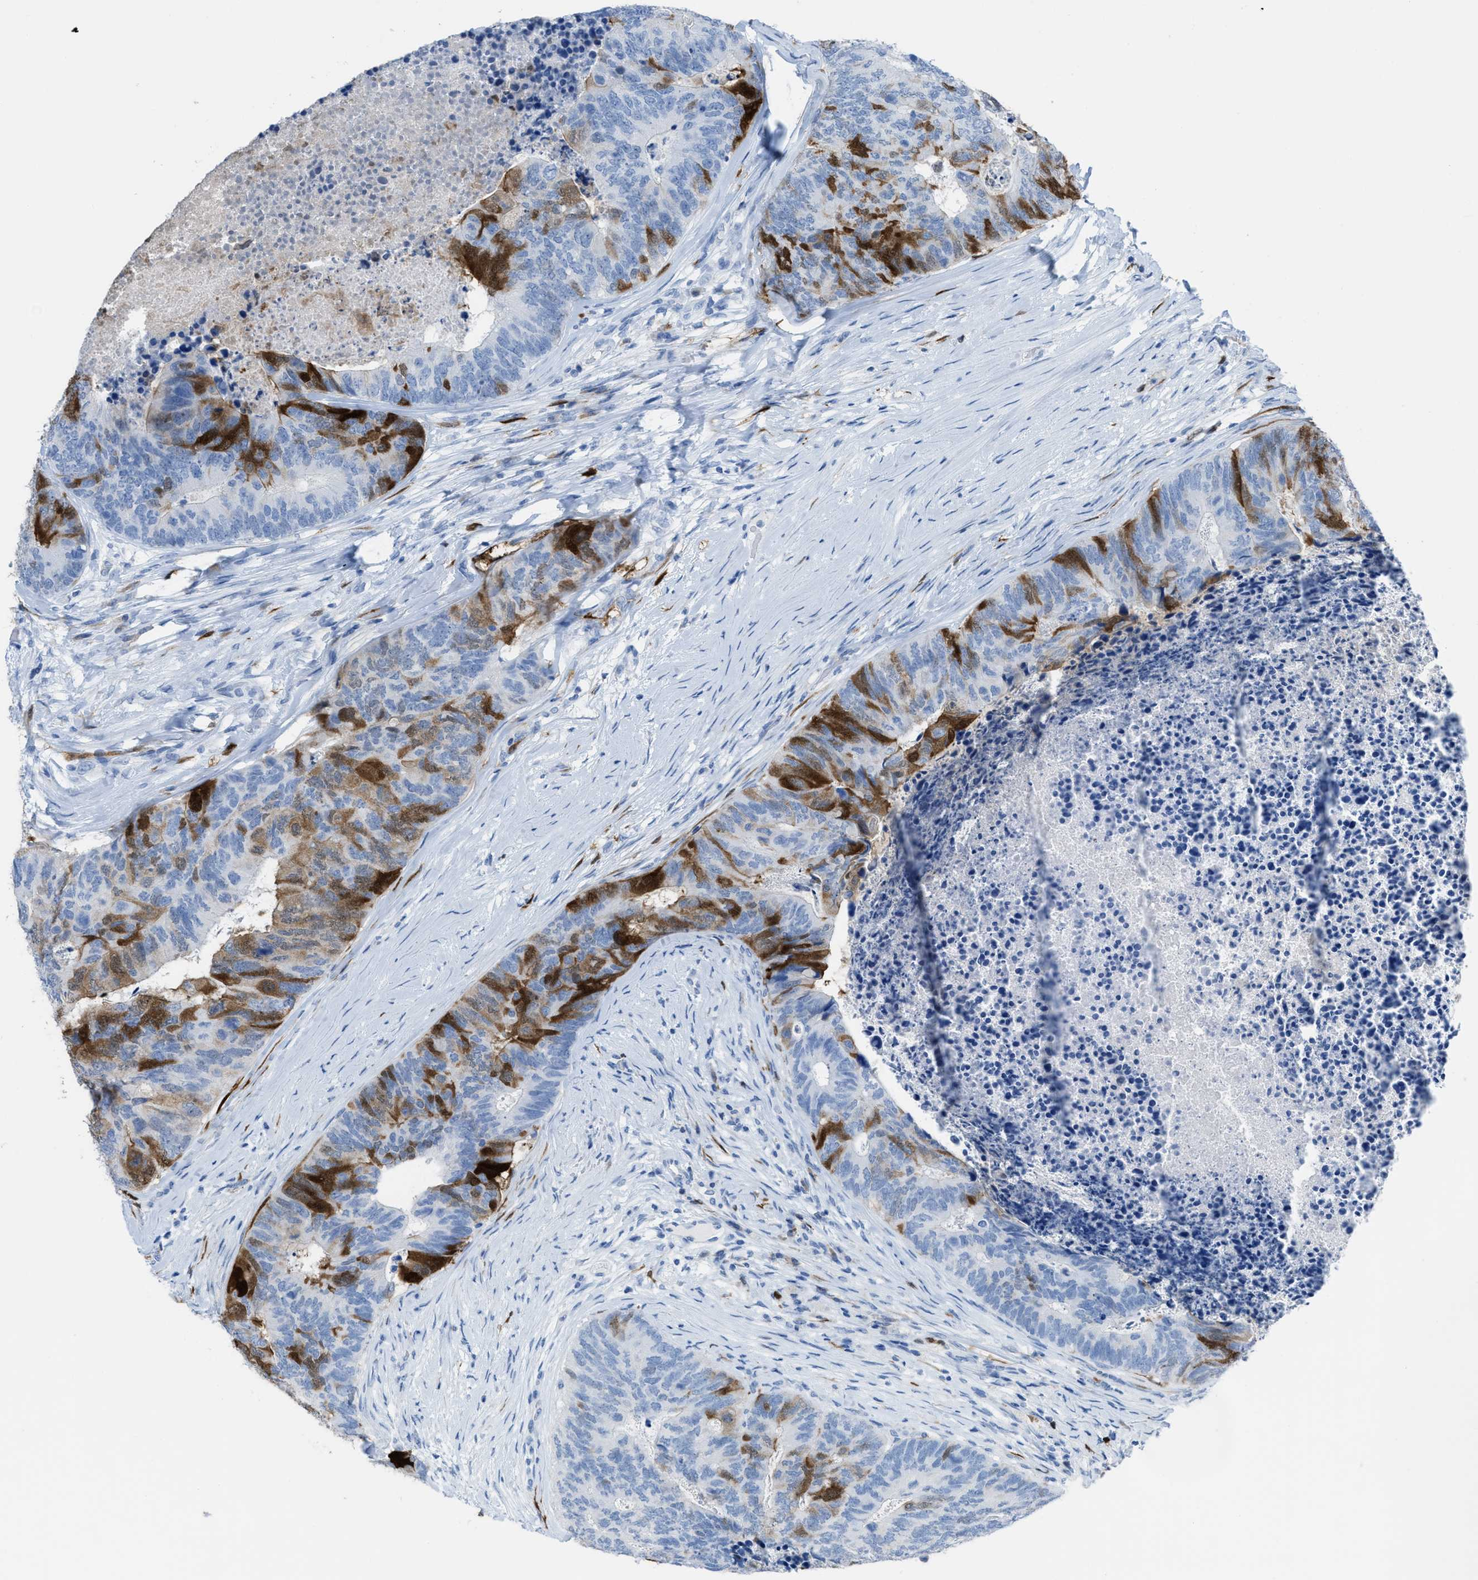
{"staining": {"intensity": "moderate", "quantity": "25%-75%", "location": "cytoplasmic/membranous,nuclear"}, "tissue": "colorectal cancer", "cell_type": "Tumor cells", "image_type": "cancer", "snomed": [{"axis": "morphology", "description": "Adenocarcinoma, NOS"}, {"axis": "topography", "description": "Colon"}], "caption": "Protein analysis of adenocarcinoma (colorectal) tissue exhibits moderate cytoplasmic/membranous and nuclear positivity in about 25%-75% of tumor cells.", "gene": "CDKN2A", "patient": {"sex": "female", "age": 67}}